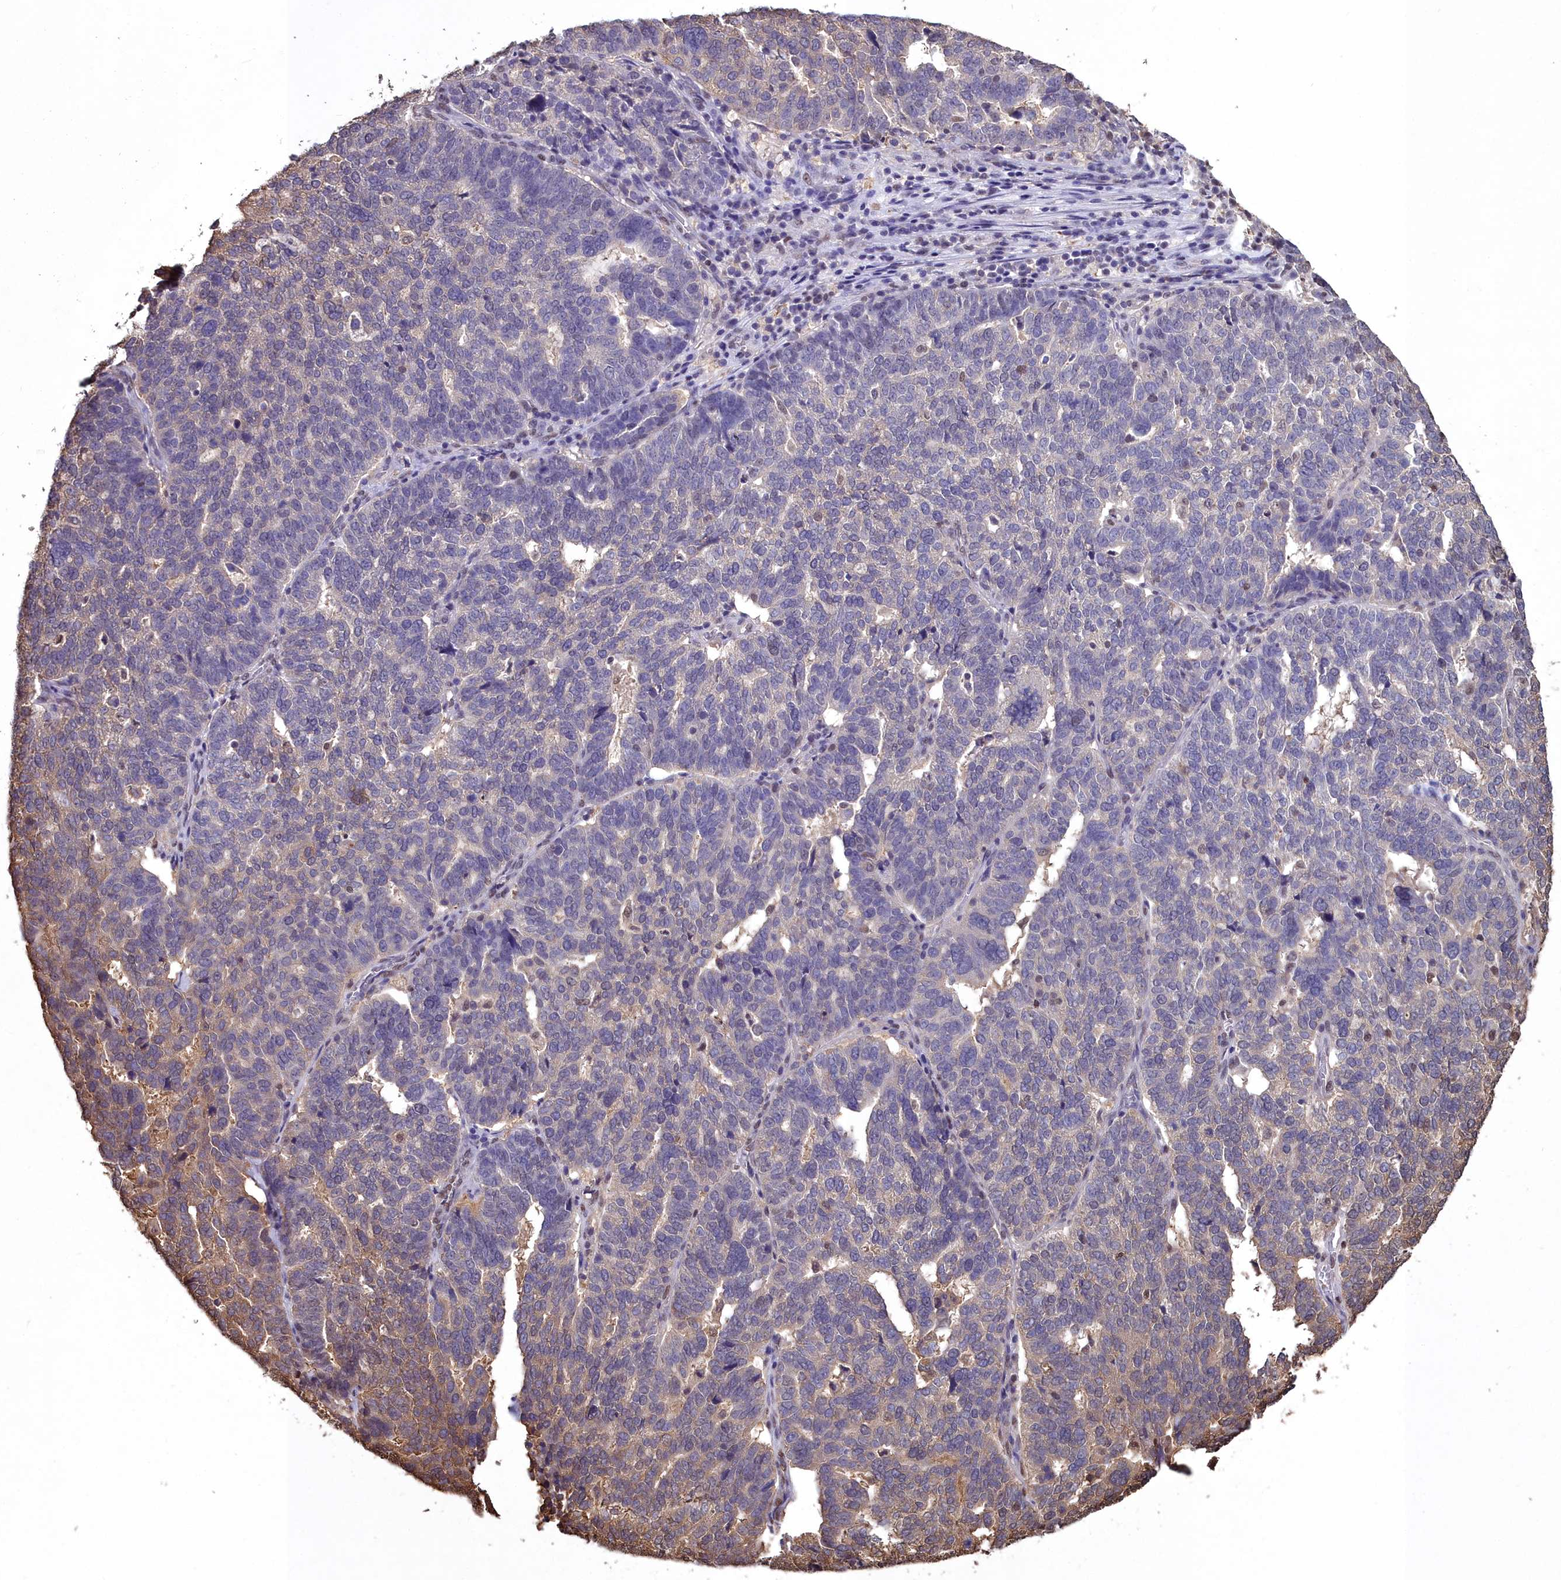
{"staining": {"intensity": "weak", "quantity": "<25%", "location": "cytoplasmic/membranous"}, "tissue": "ovarian cancer", "cell_type": "Tumor cells", "image_type": "cancer", "snomed": [{"axis": "morphology", "description": "Cystadenocarcinoma, serous, NOS"}, {"axis": "topography", "description": "Ovary"}], "caption": "DAB immunohistochemical staining of serous cystadenocarcinoma (ovarian) reveals no significant staining in tumor cells. (Brightfield microscopy of DAB immunohistochemistry at high magnification).", "gene": "GAPDH", "patient": {"sex": "female", "age": 59}}